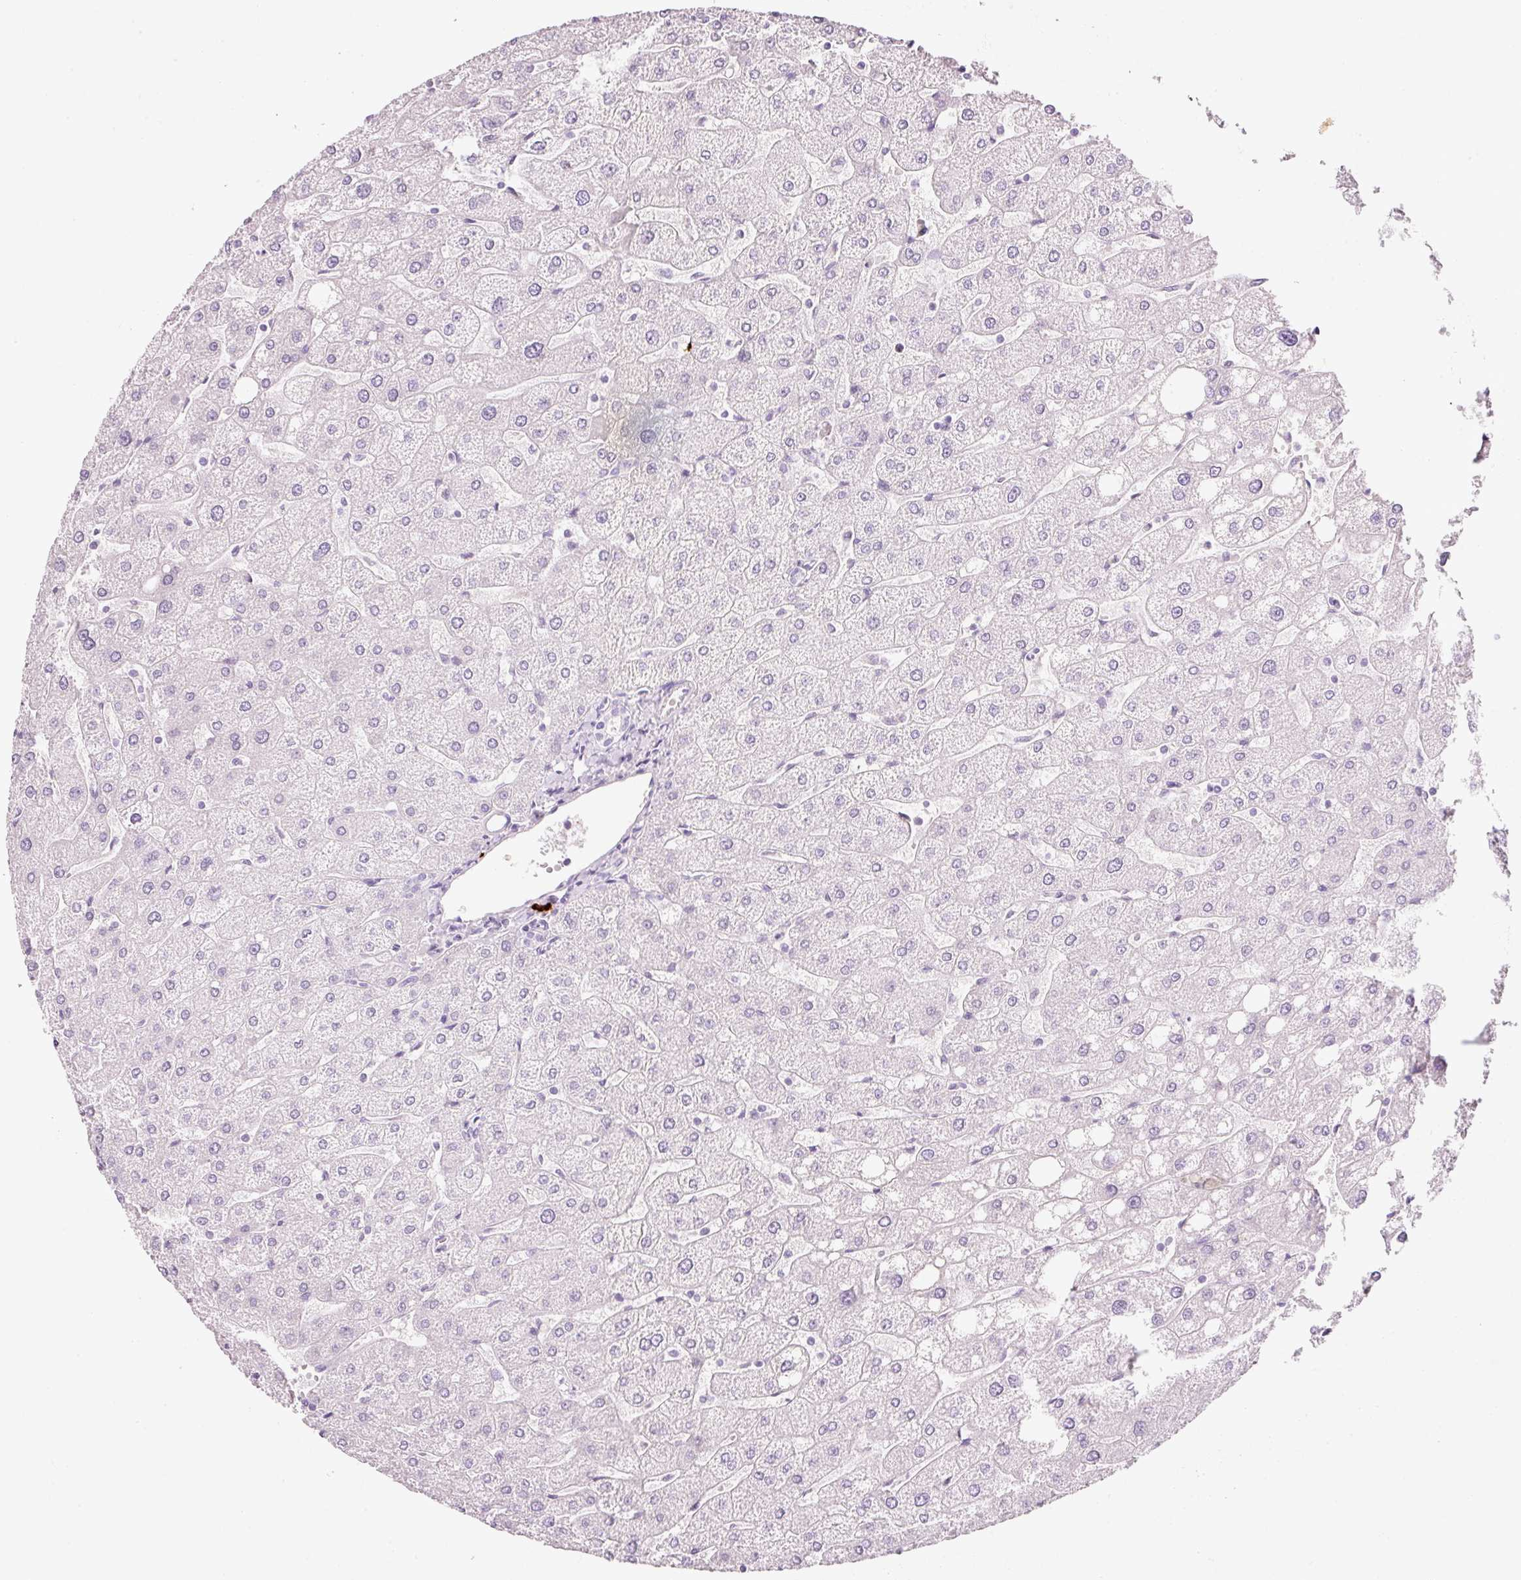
{"staining": {"intensity": "negative", "quantity": "none", "location": "none"}, "tissue": "liver", "cell_type": "Cholangiocytes", "image_type": "normal", "snomed": [{"axis": "morphology", "description": "Normal tissue, NOS"}, {"axis": "topography", "description": "Liver"}], "caption": "Immunohistochemistry image of benign liver: liver stained with DAB exhibits no significant protein positivity in cholangiocytes.", "gene": "CMA1", "patient": {"sex": "male", "age": 67}}